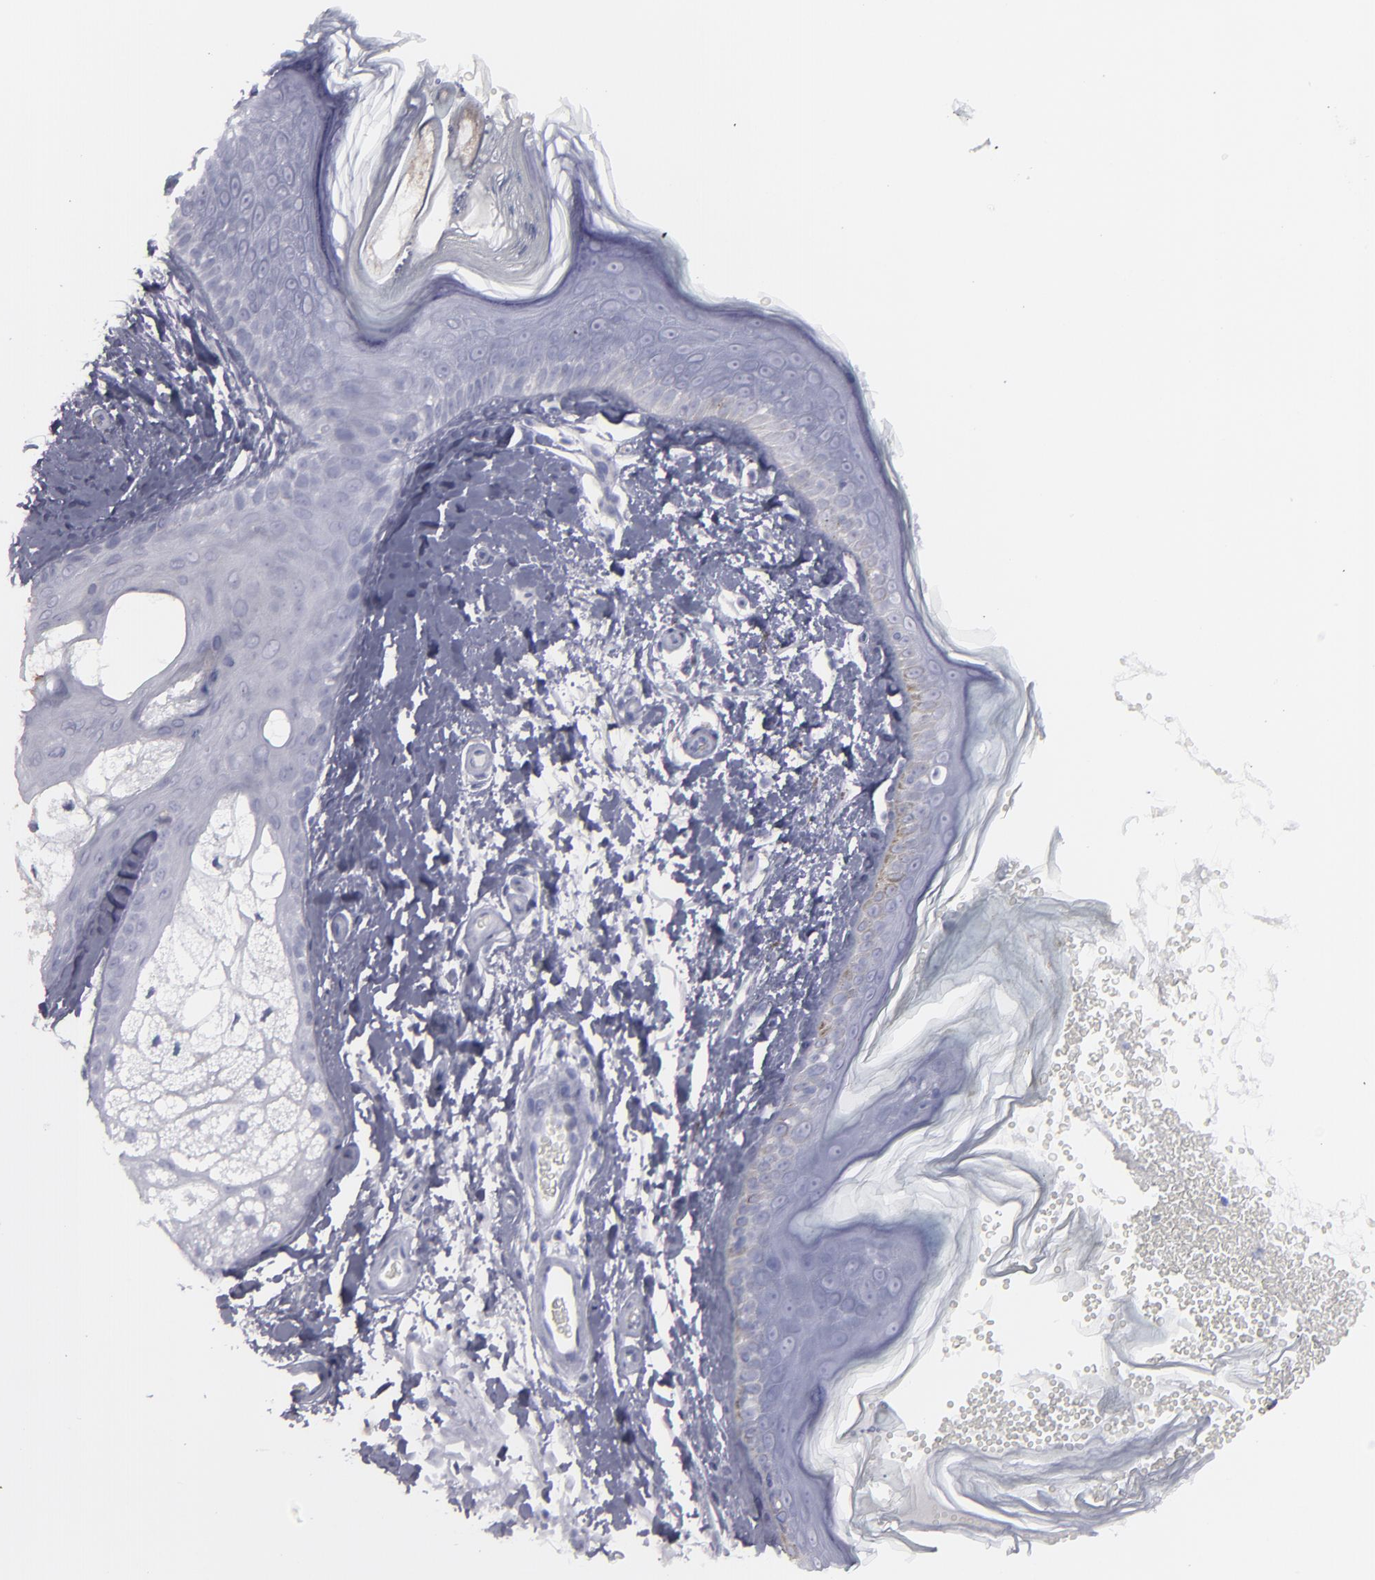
{"staining": {"intensity": "negative", "quantity": "none", "location": "none"}, "tissue": "skin", "cell_type": "Fibroblasts", "image_type": "normal", "snomed": [{"axis": "morphology", "description": "Normal tissue, NOS"}, {"axis": "topography", "description": "Skin"}], "caption": "Immunohistochemical staining of benign human skin reveals no significant positivity in fibroblasts. (DAB (3,3'-diaminobenzidine) IHC visualized using brightfield microscopy, high magnification).", "gene": "SEMA3G", "patient": {"sex": "male", "age": 63}}